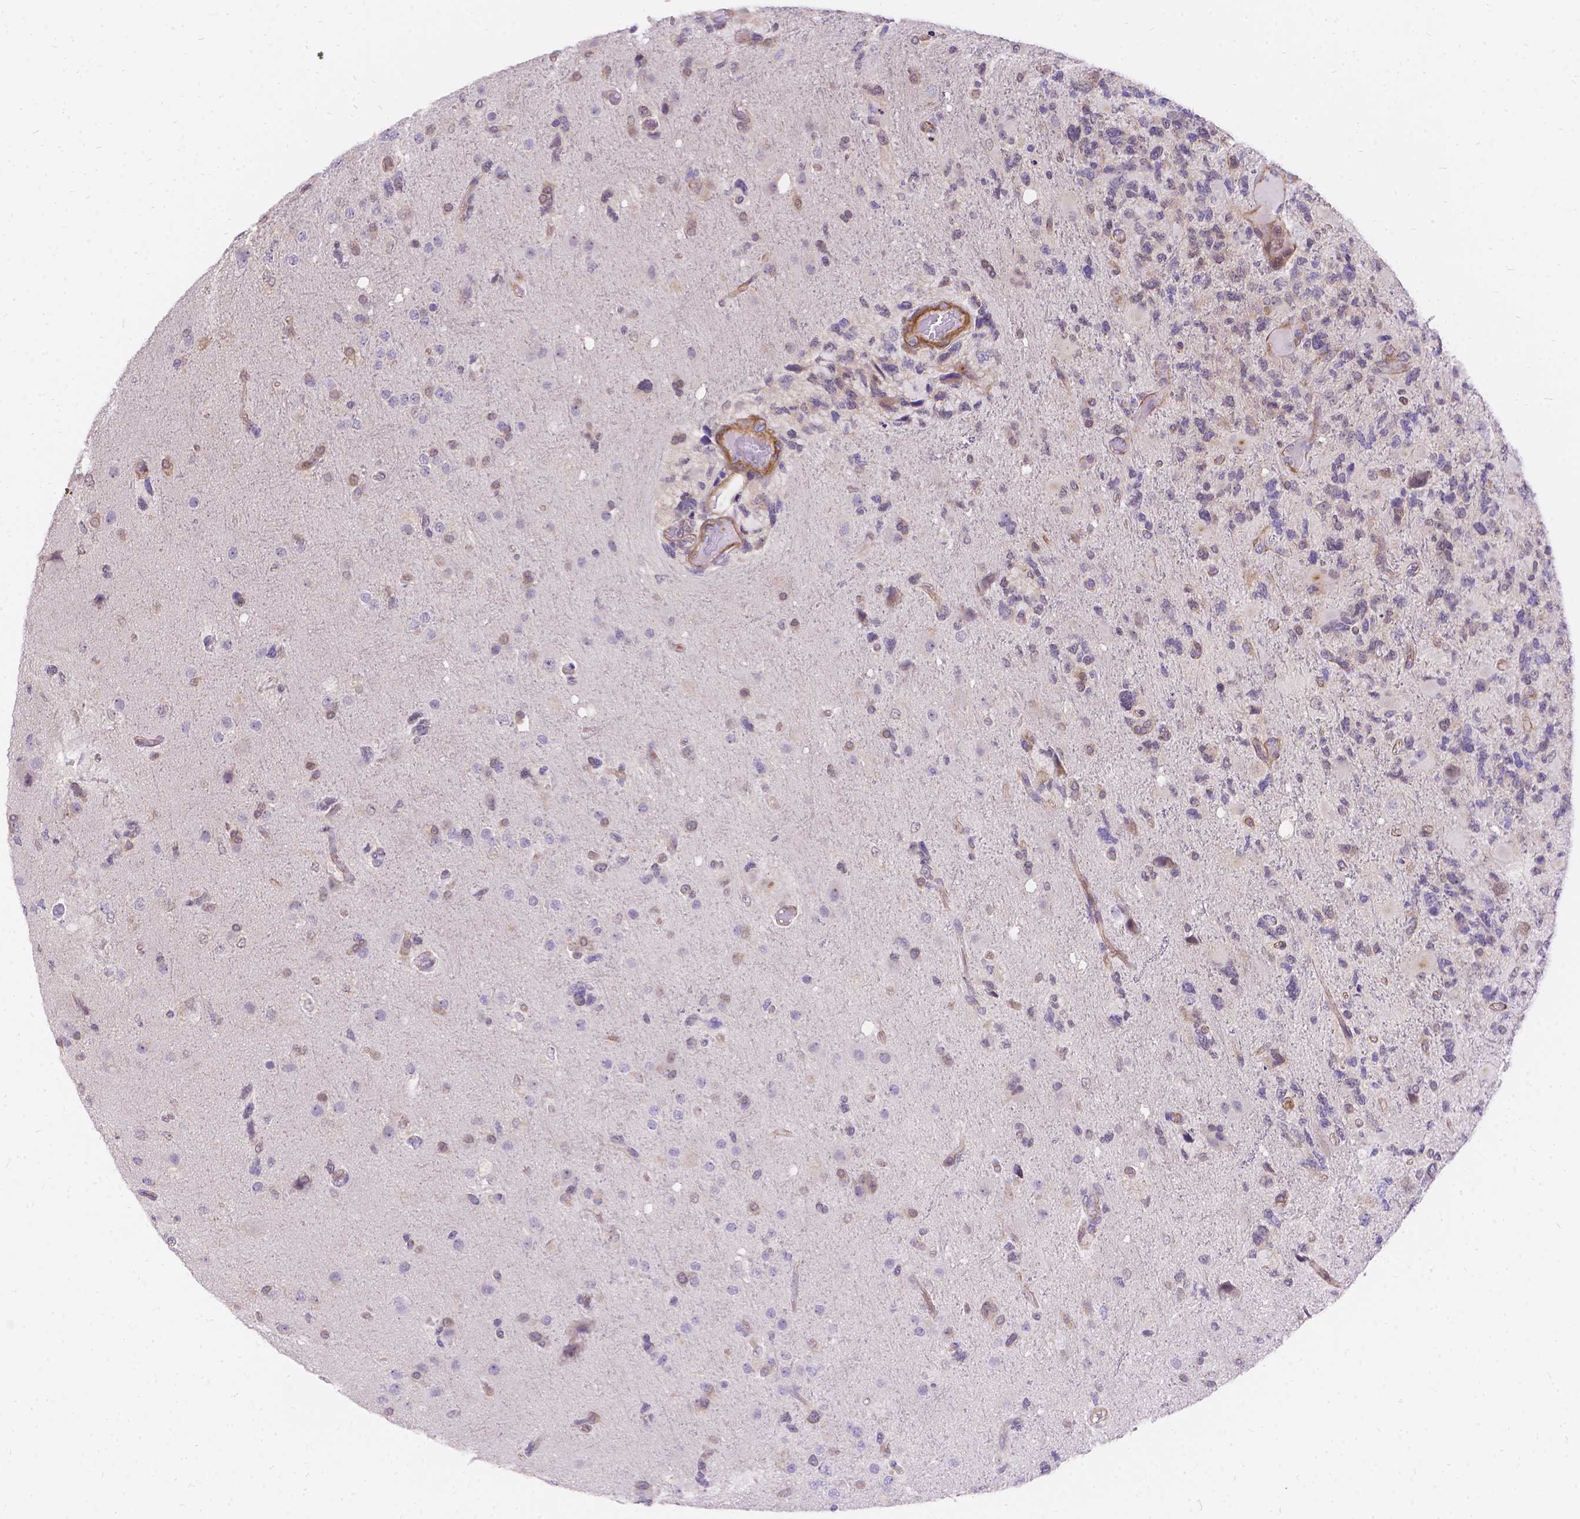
{"staining": {"intensity": "negative", "quantity": "none", "location": "none"}, "tissue": "glioma", "cell_type": "Tumor cells", "image_type": "cancer", "snomed": [{"axis": "morphology", "description": "Glioma, malignant, High grade"}, {"axis": "topography", "description": "Brain"}], "caption": "IHC photomicrograph of malignant high-grade glioma stained for a protein (brown), which reveals no expression in tumor cells.", "gene": "PALS1", "patient": {"sex": "female", "age": 71}}